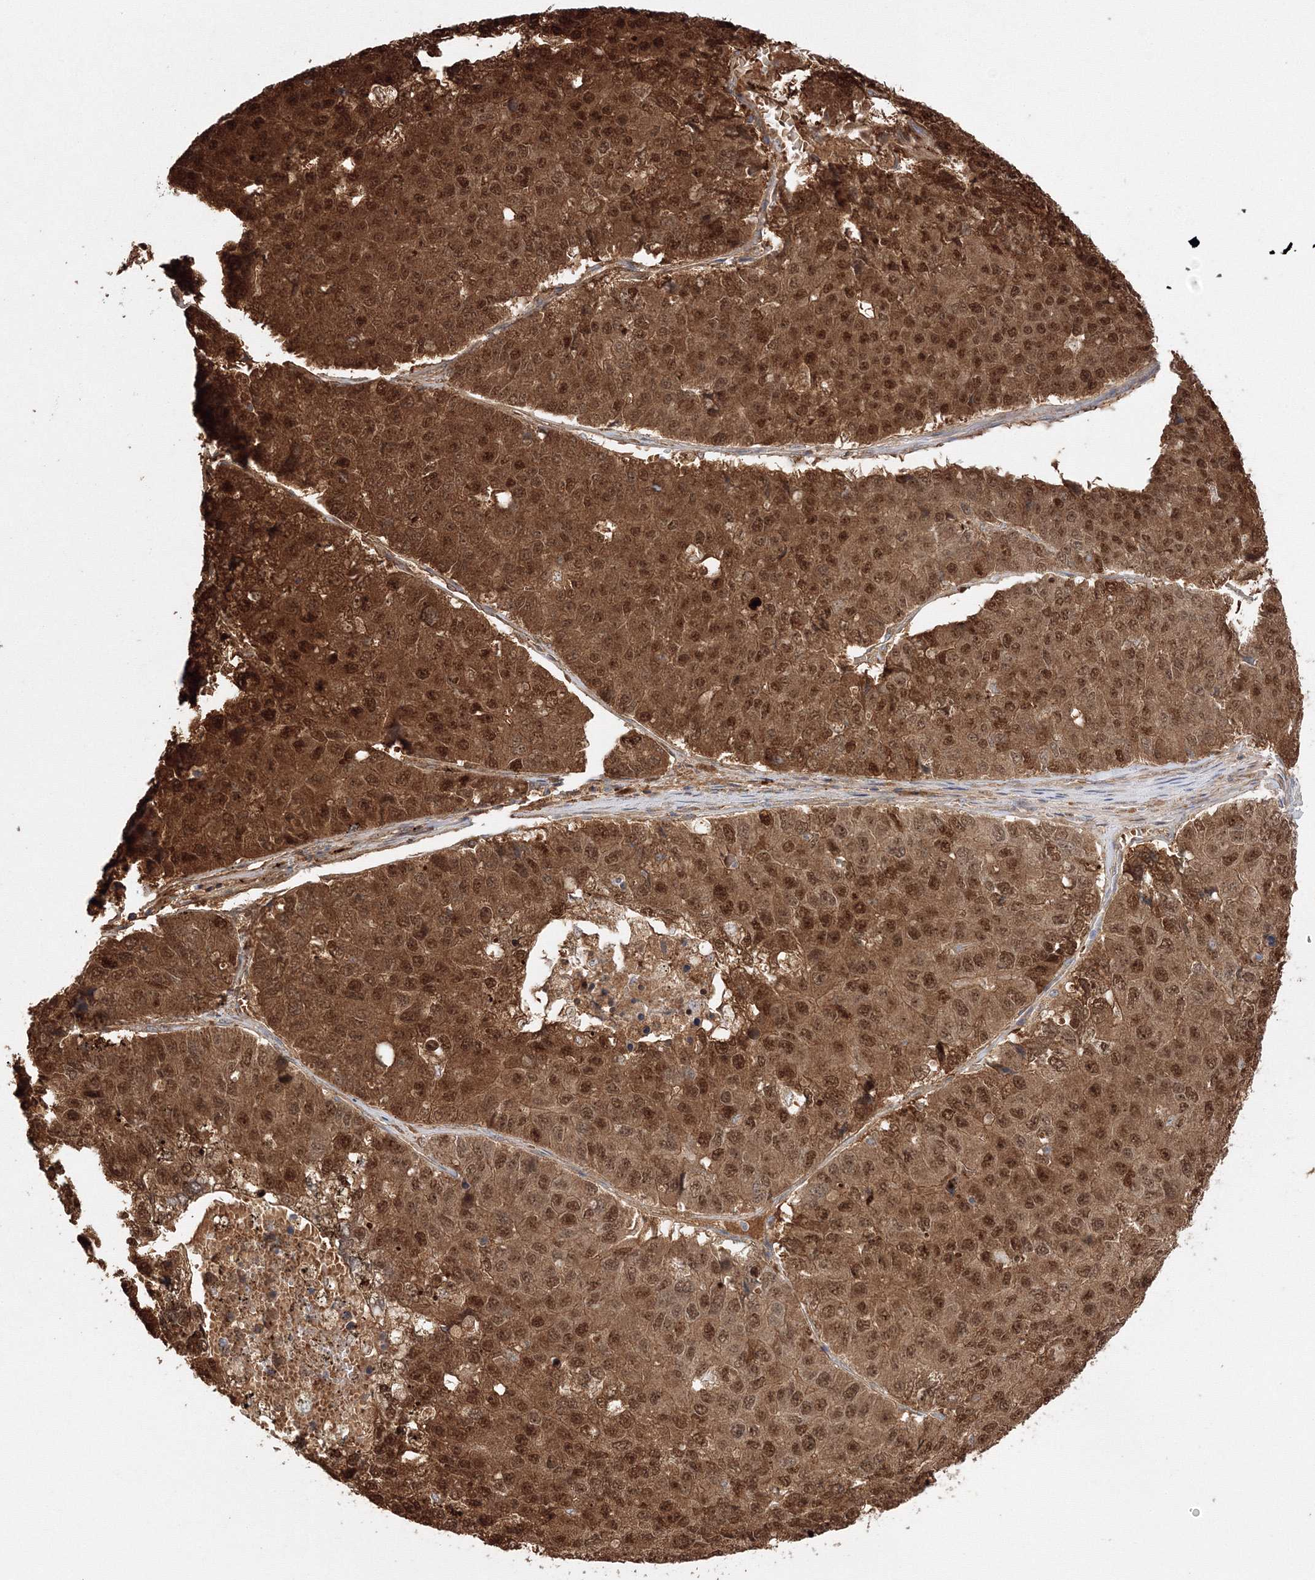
{"staining": {"intensity": "strong", "quantity": ">75%", "location": "cytoplasmic/membranous,nuclear"}, "tissue": "pancreatic cancer", "cell_type": "Tumor cells", "image_type": "cancer", "snomed": [{"axis": "morphology", "description": "Adenocarcinoma, NOS"}, {"axis": "topography", "description": "Pancreas"}], "caption": "Pancreatic cancer (adenocarcinoma) was stained to show a protein in brown. There is high levels of strong cytoplasmic/membranous and nuclear staining in about >75% of tumor cells.", "gene": "NPM3", "patient": {"sex": "male", "age": 50}}